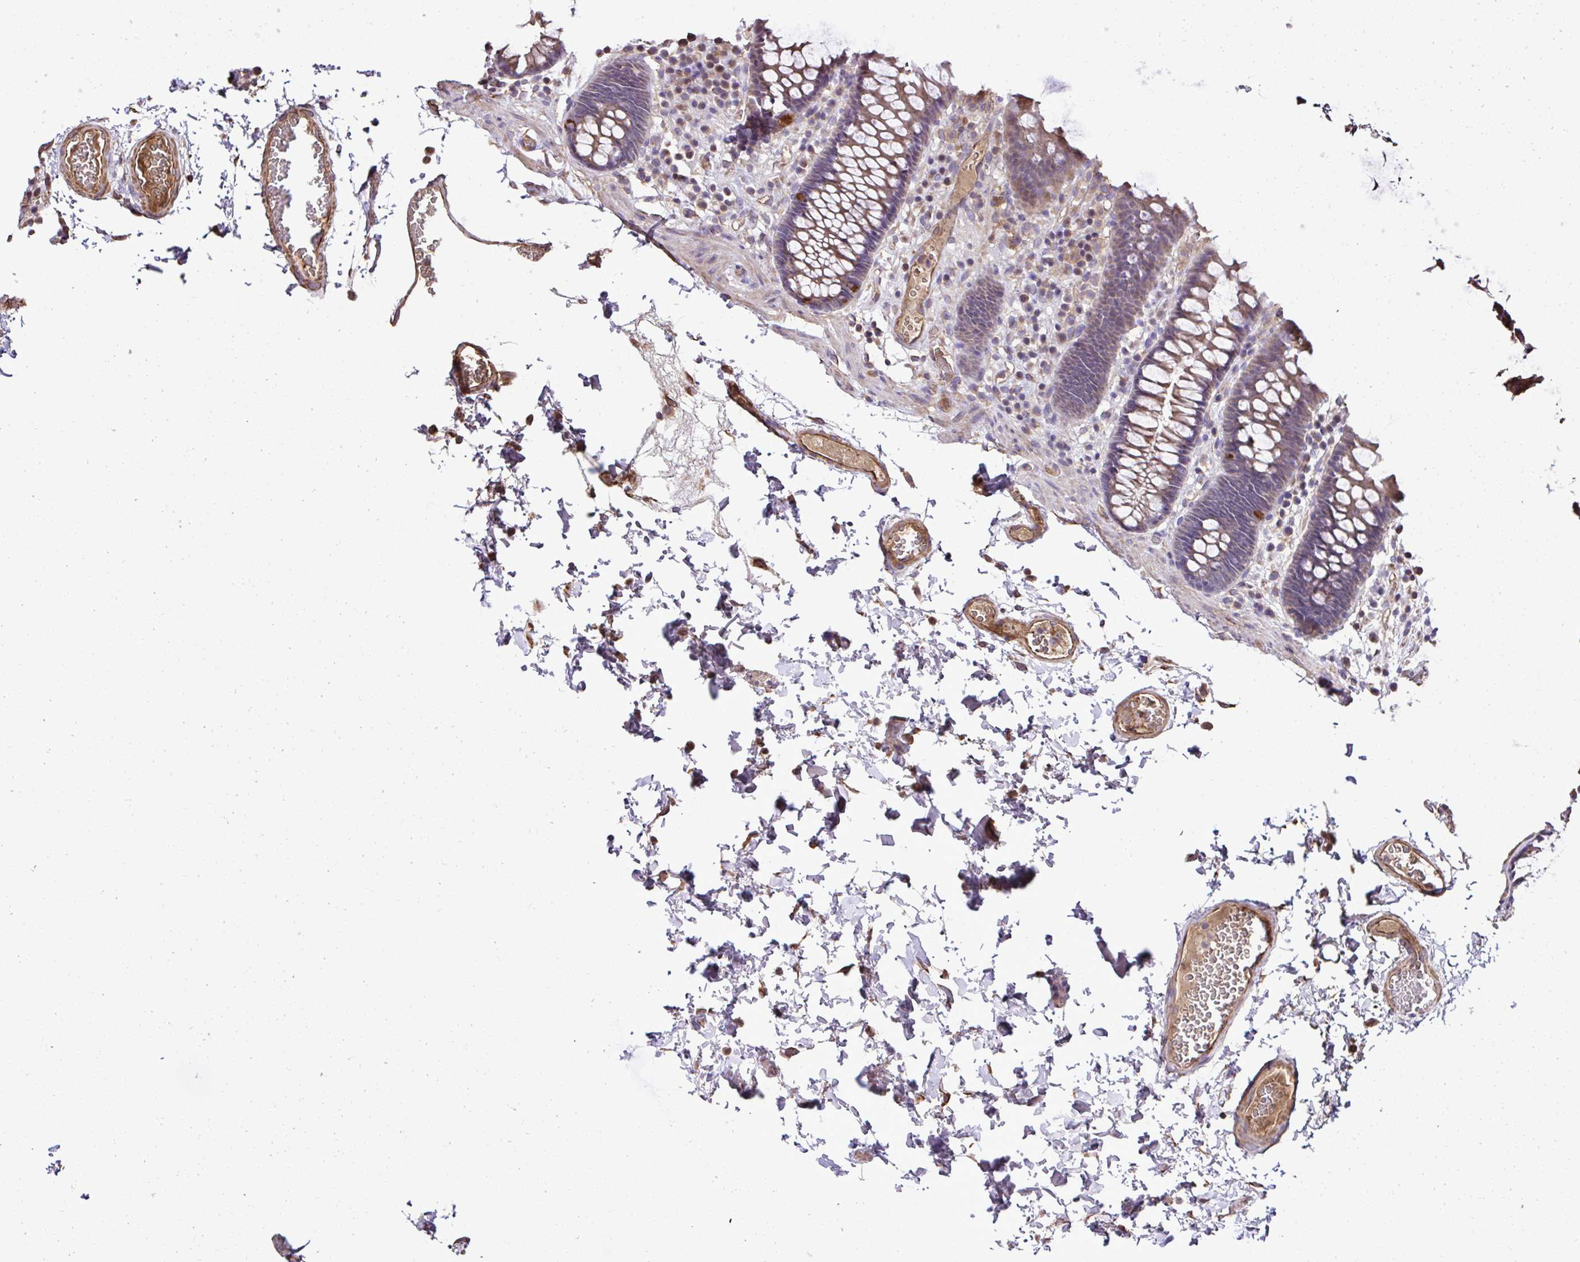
{"staining": {"intensity": "moderate", "quantity": ">75%", "location": "cytoplasmic/membranous"}, "tissue": "colon", "cell_type": "Endothelial cells", "image_type": "normal", "snomed": [{"axis": "morphology", "description": "Normal tissue, NOS"}, {"axis": "topography", "description": "Colon"}, {"axis": "topography", "description": "Peripheral nerve tissue"}], "caption": "A brown stain highlights moderate cytoplasmic/membranous staining of a protein in endothelial cells of normal human colon. The staining was performed using DAB to visualize the protein expression in brown, while the nuclei were stained in blue with hematoxylin (Magnification: 20x).", "gene": "CCDC85C", "patient": {"sex": "male", "age": 84}}